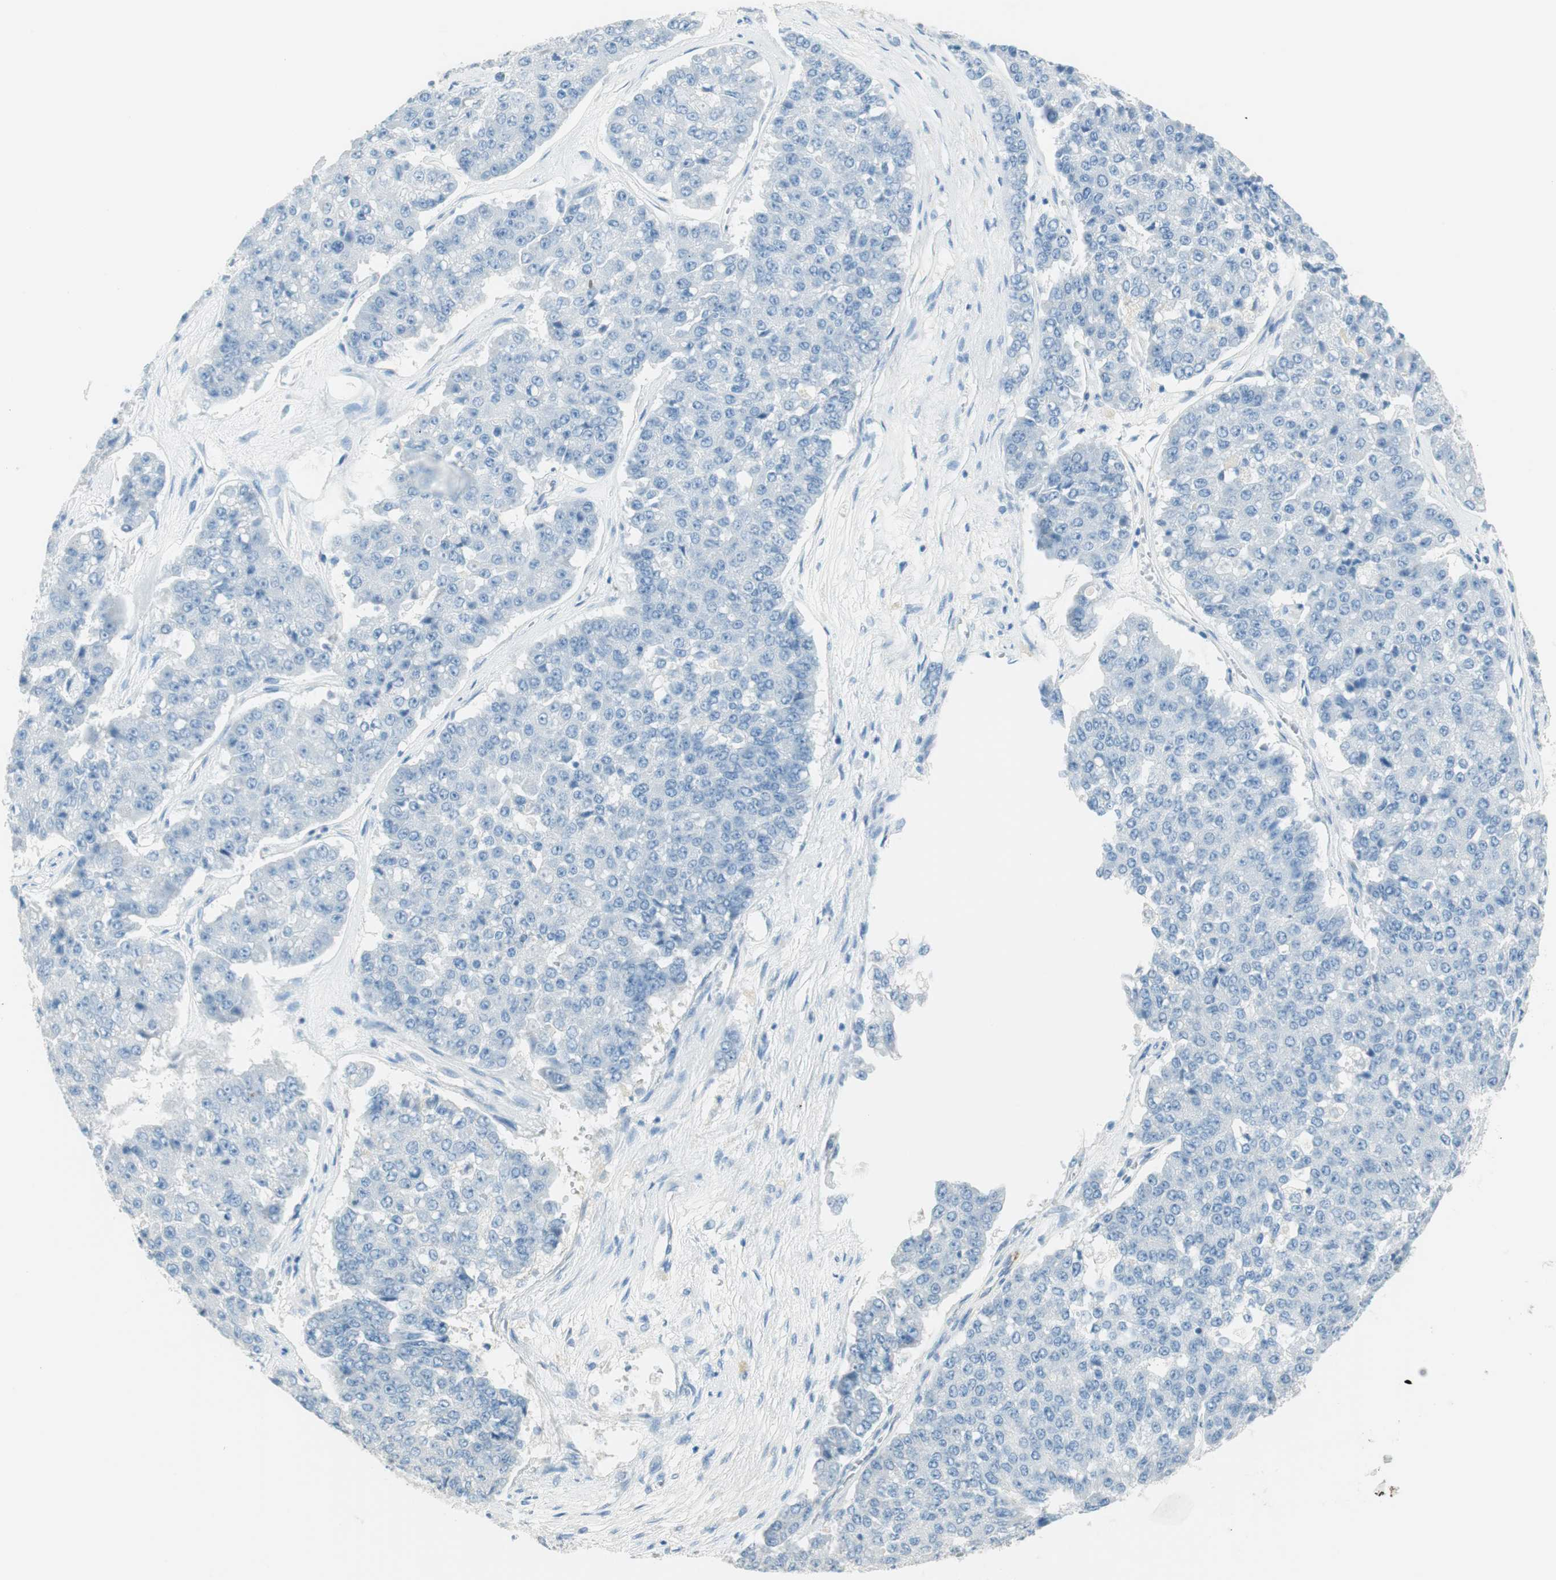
{"staining": {"intensity": "negative", "quantity": "none", "location": "none"}, "tissue": "pancreatic cancer", "cell_type": "Tumor cells", "image_type": "cancer", "snomed": [{"axis": "morphology", "description": "Adenocarcinoma, NOS"}, {"axis": "topography", "description": "Pancreas"}], "caption": "This is an immunohistochemistry (IHC) image of adenocarcinoma (pancreatic). There is no expression in tumor cells.", "gene": "TNFRSF13C", "patient": {"sex": "male", "age": 50}}